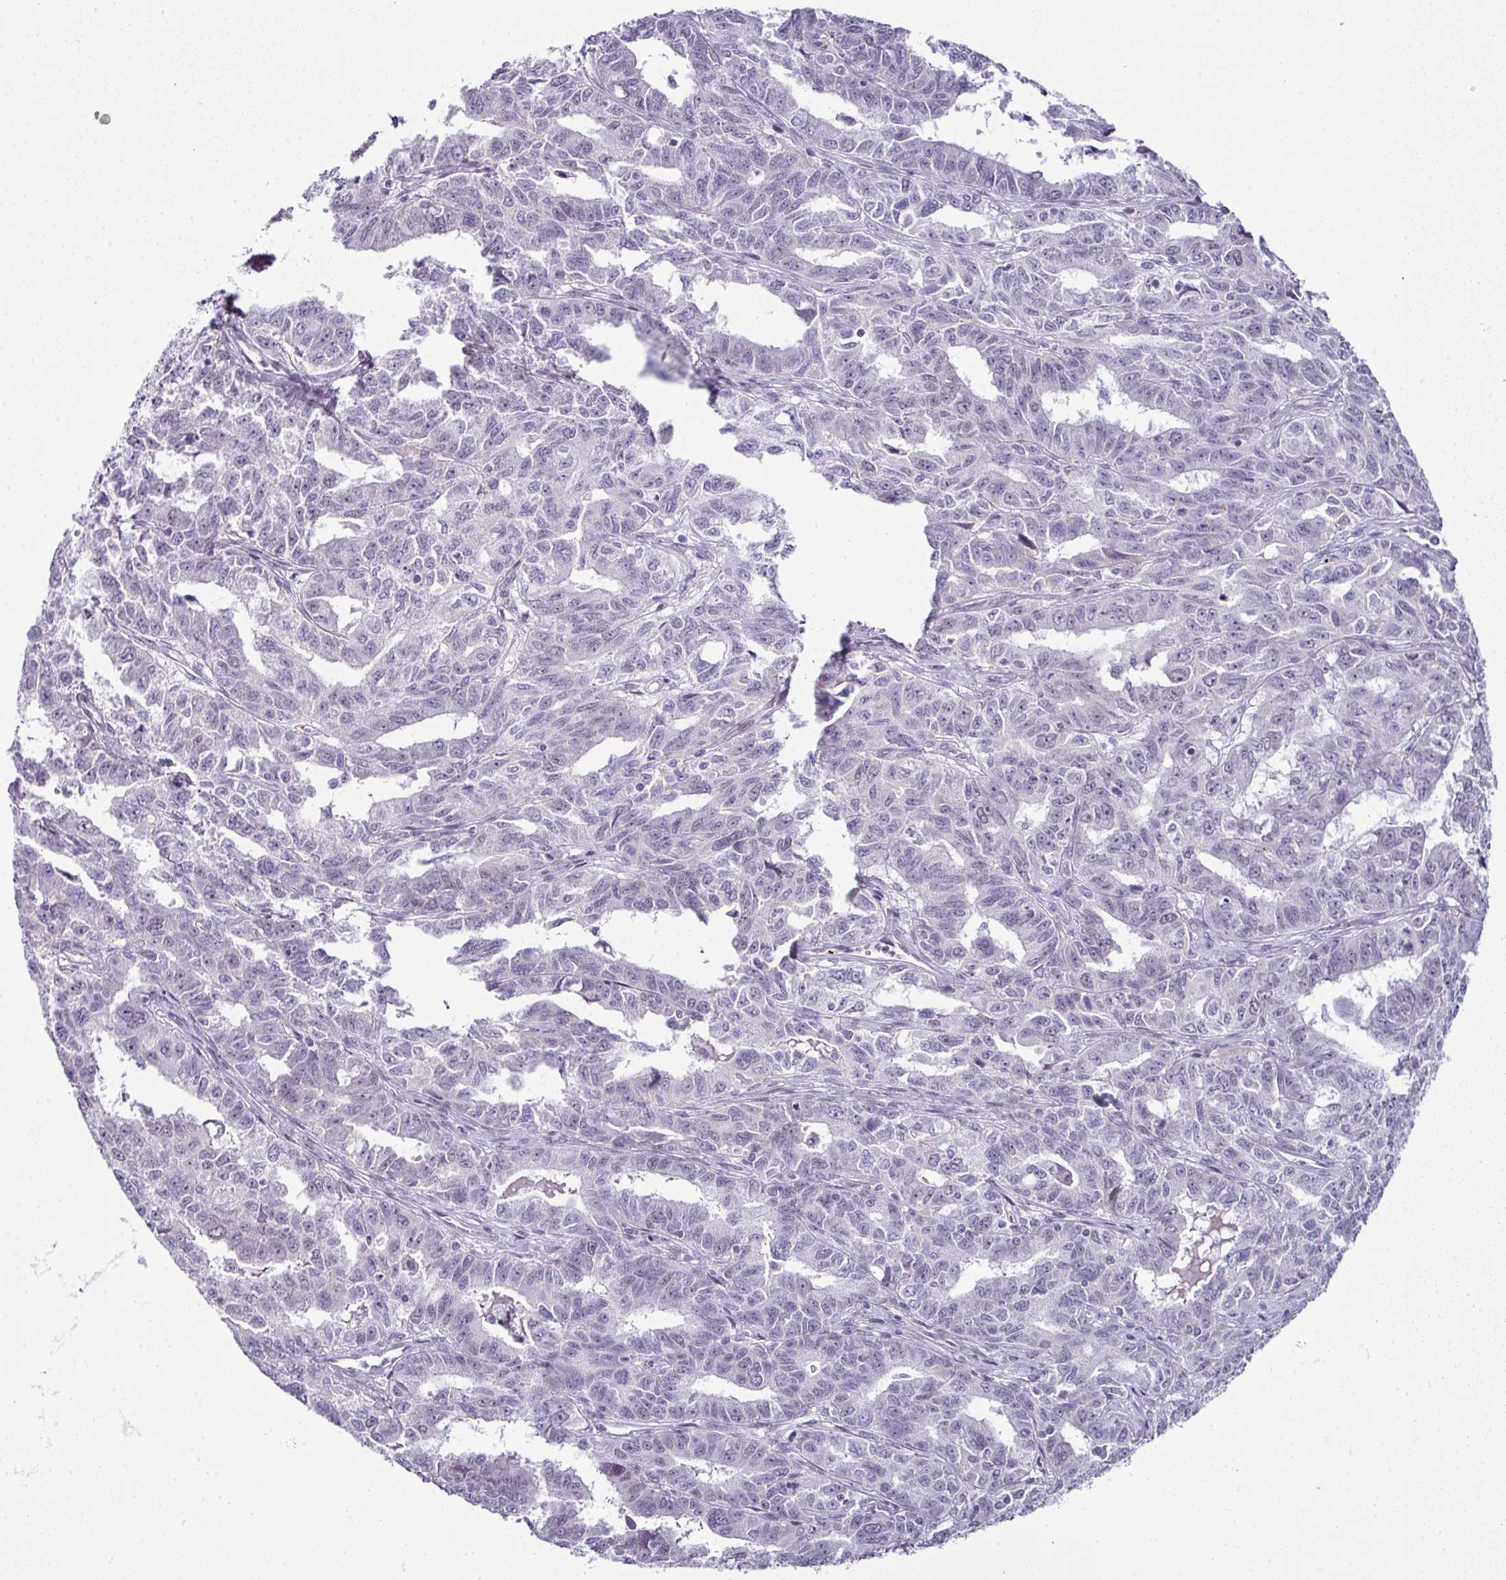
{"staining": {"intensity": "negative", "quantity": "none", "location": "none"}, "tissue": "ovarian cancer", "cell_type": "Tumor cells", "image_type": "cancer", "snomed": [{"axis": "morphology", "description": "Adenocarcinoma, NOS"}, {"axis": "morphology", "description": "Carcinoma, endometroid"}, {"axis": "topography", "description": "Ovary"}], "caption": "Human ovarian cancer (adenocarcinoma) stained for a protein using IHC shows no positivity in tumor cells.", "gene": "CMTM5", "patient": {"sex": "female", "age": 72}}